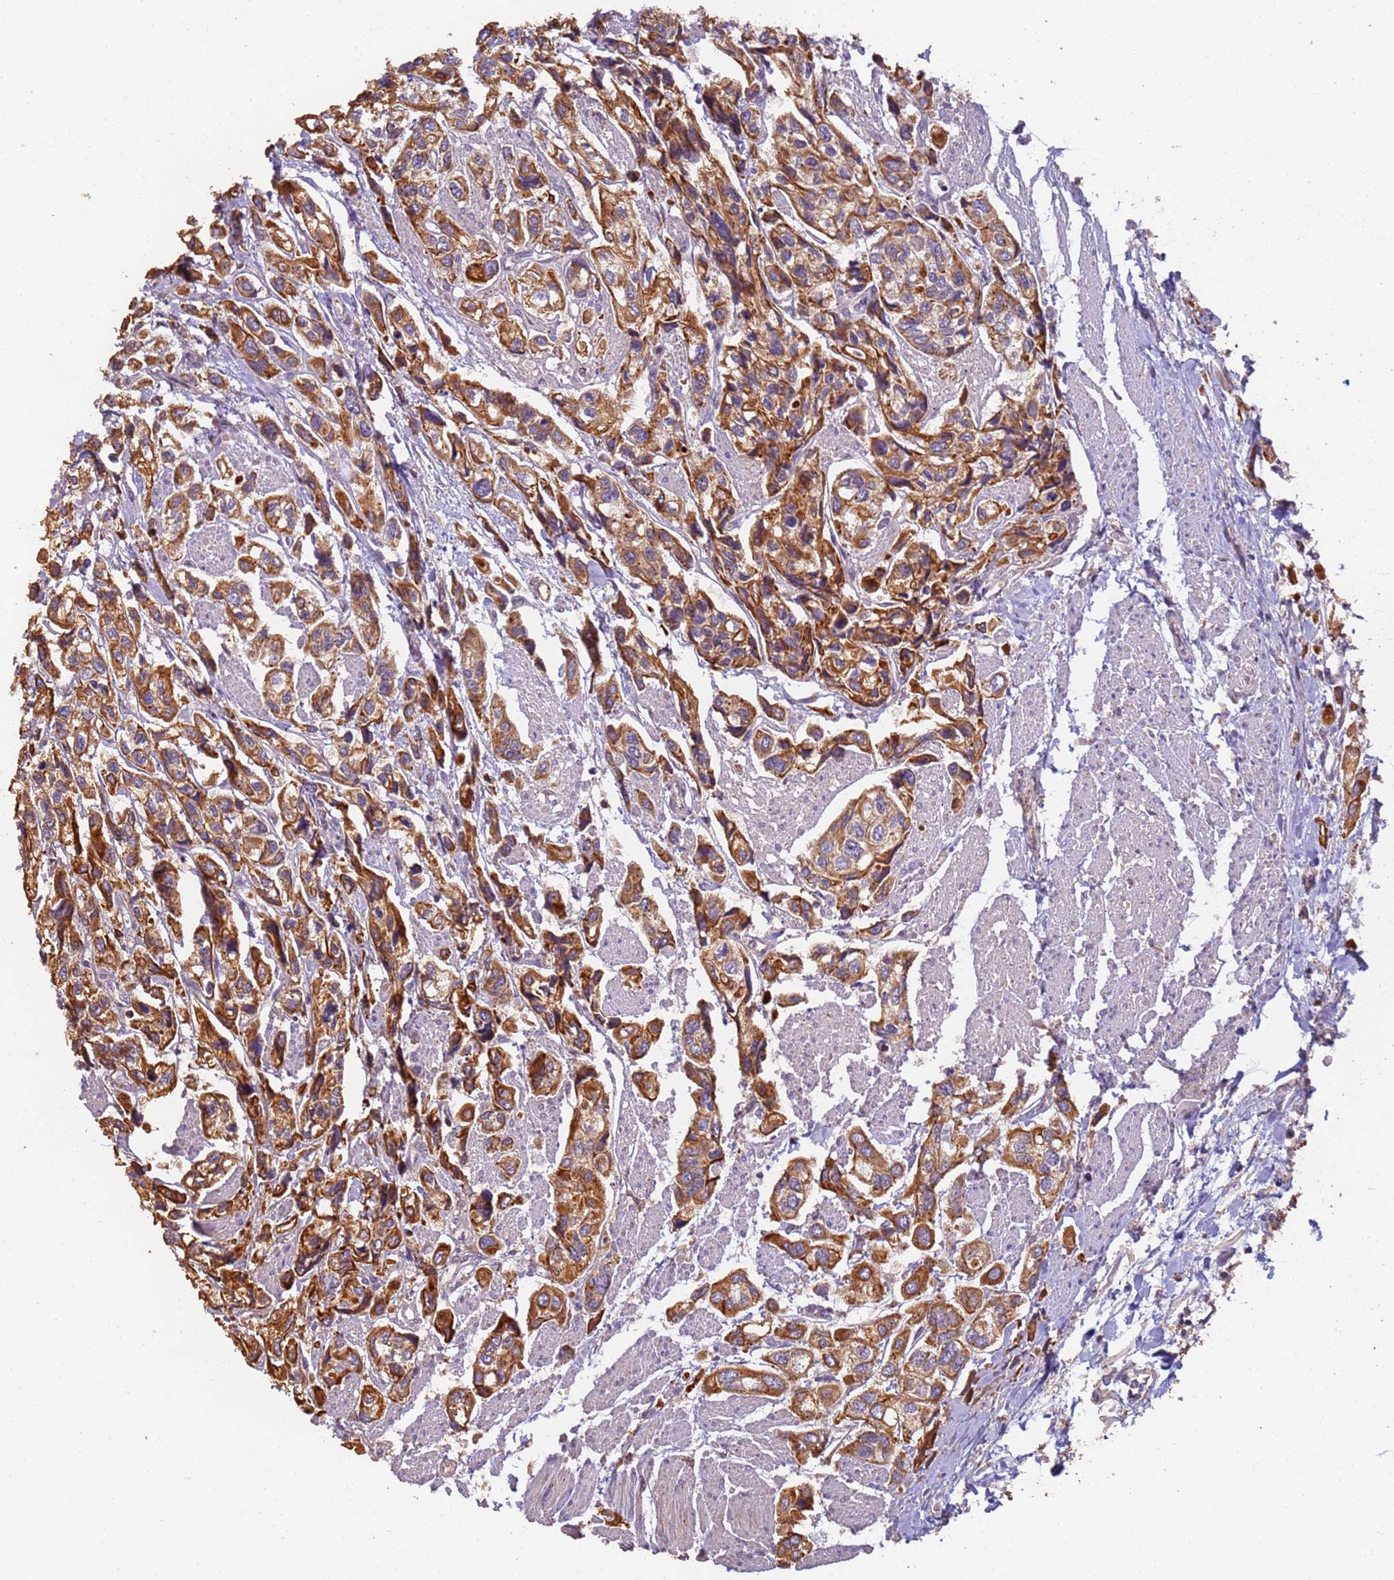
{"staining": {"intensity": "strong", "quantity": ">75%", "location": "cytoplasmic/membranous"}, "tissue": "urothelial cancer", "cell_type": "Tumor cells", "image_type": "cancer", "snomed": [{"axis": "morphology", "description": "Urothelial carcinoma, High grade"}, {"axis": "topography", "description": "Urinary bladder"}], "caption": "Immunohistochemical staining of human urothelial cancer reveals strong cytoplasmic/membranous protein staining in about >75% of tumor cells.", "gene": "TIGAR", "patient": {"sex": "male", "age": 67}}